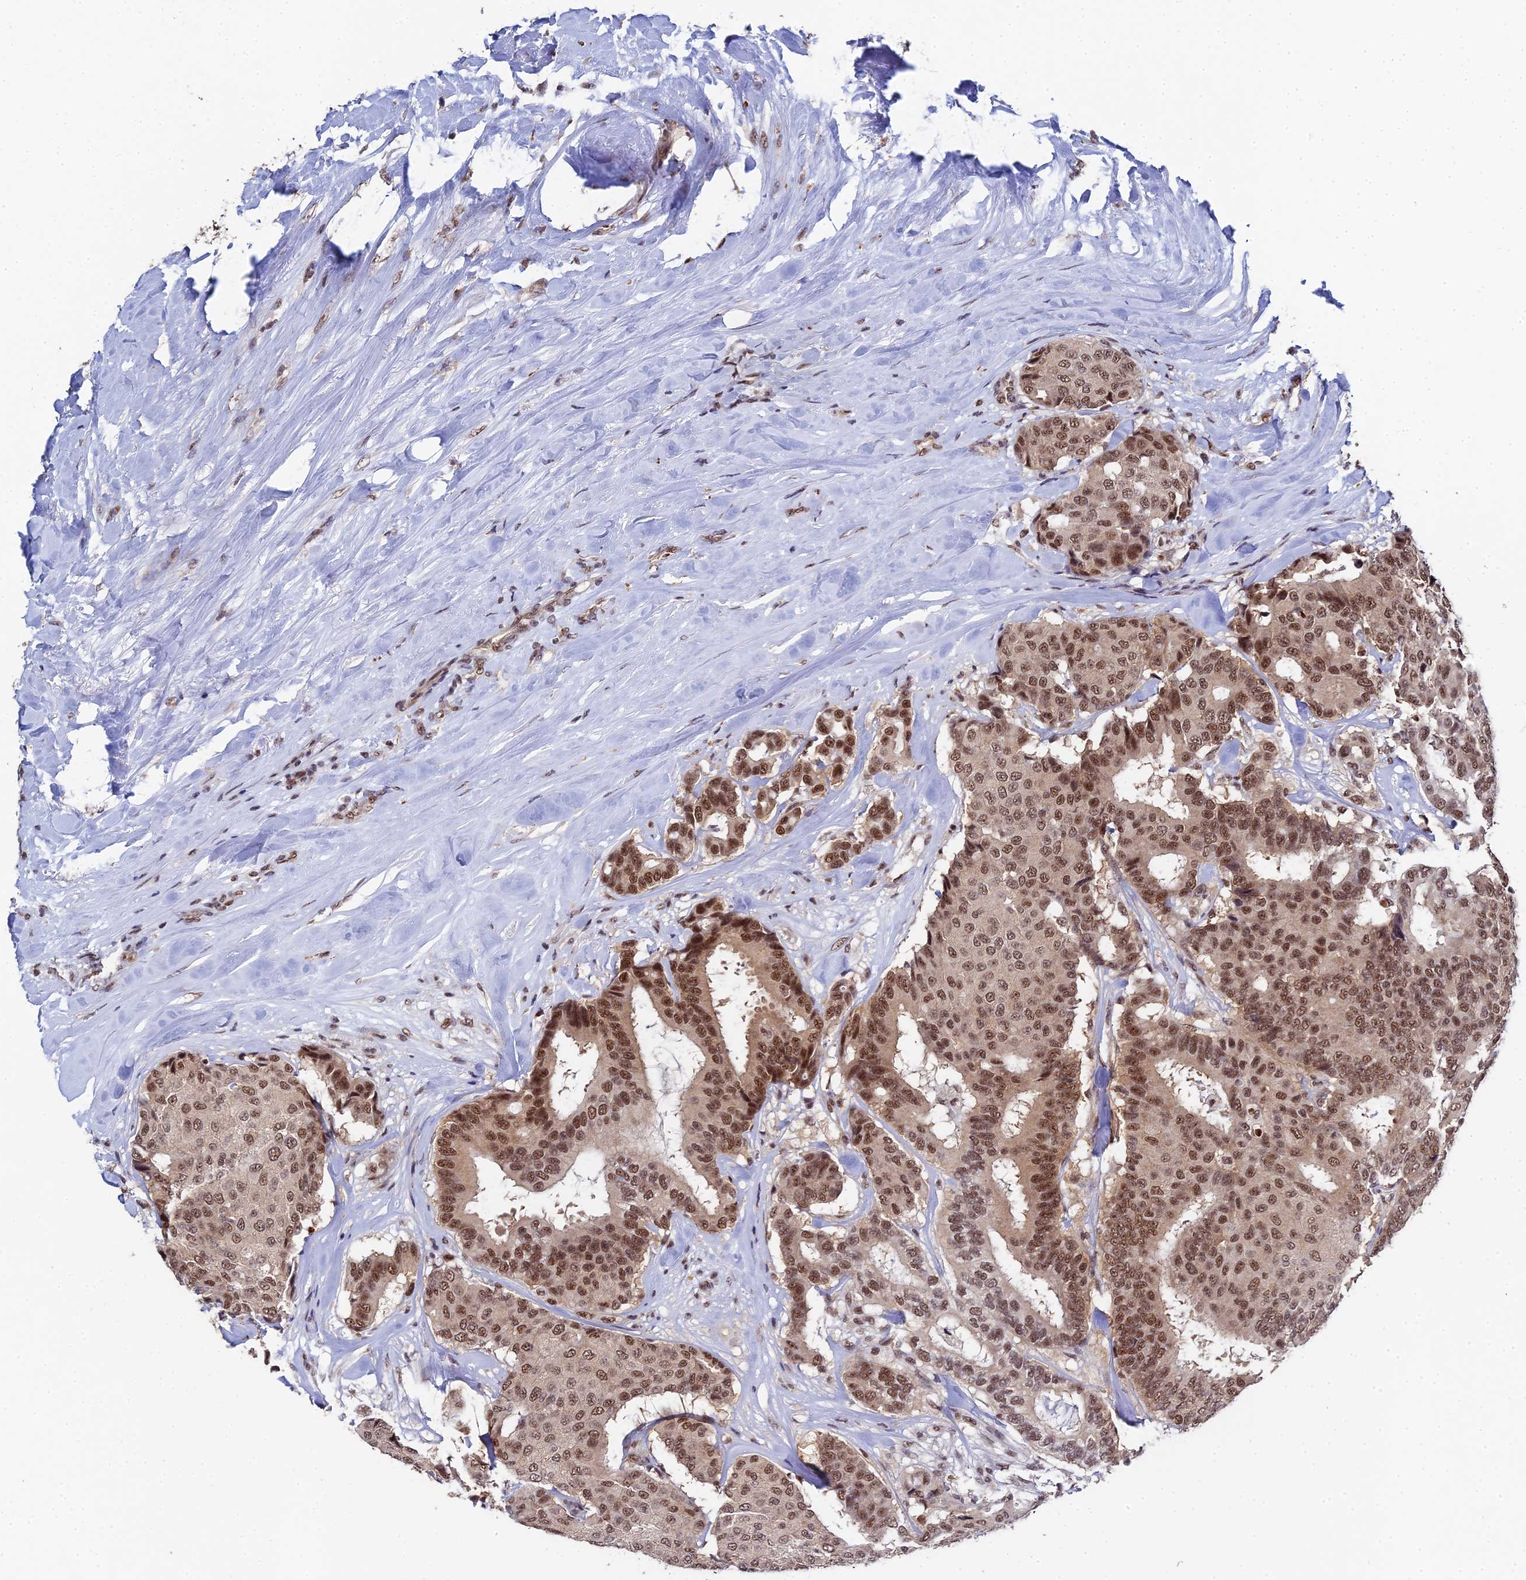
{"staining": {"intensity": "moderate", "quantity": ">75%", "location": "nuclear"}, "tissue": "breast cancer", "cell_type": "Tumor cells", "image_type": "cancer", "snomed": [{"axis": "morphology", "description": "Duct carcinoma"}, {"axis": "topography", "description": "Breast"}], "caption": "Moderate nuclear positivity for a protein is appreciated in about >75% of tumor cells of breast cancer using immunohistochemistry.", "gene": "MAGOHB", "patient": {"sex": "female", "age": 75}}